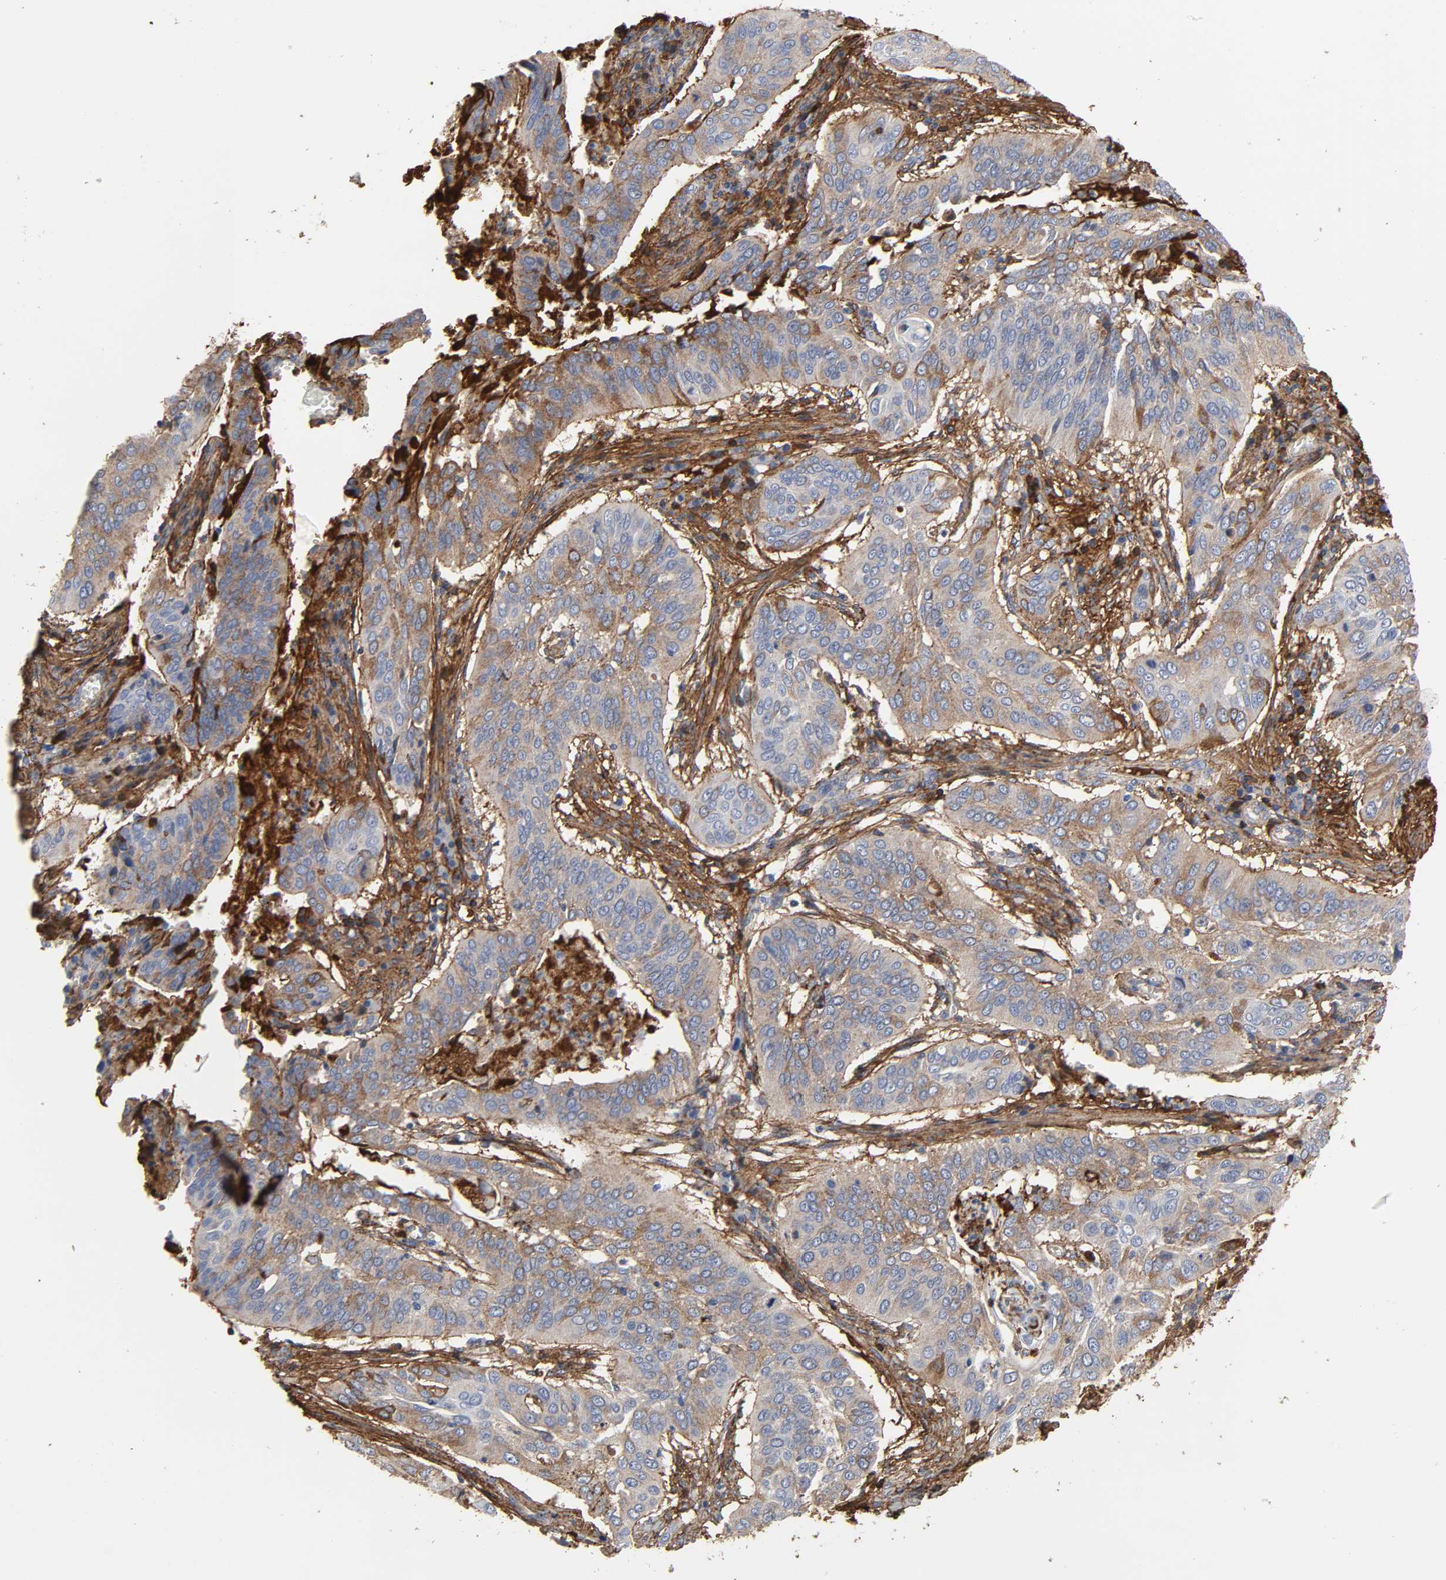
{"staining": {"intensity": "weak", "quantity": ">75%", "location": "cytoplasmic/membranous"}, "tissue": "cervical cancer", "cell_type": "Tumor cells", "image_type": "cancer", "snomed": [{"axis": "morphology", "description": "Squamous cell carcinoma, NOS"}, {"axis": "topography", "description": "Cervix"}], "caption": "There is low levels of weak cytoplasmic/membranous staining in tumor cells of cervical squamous cell carcinoma, as demonstrated by immunohistochemical staining (brown color).", "gene": "FBLN1", "patient": {"sex": "female", "age": 39}}